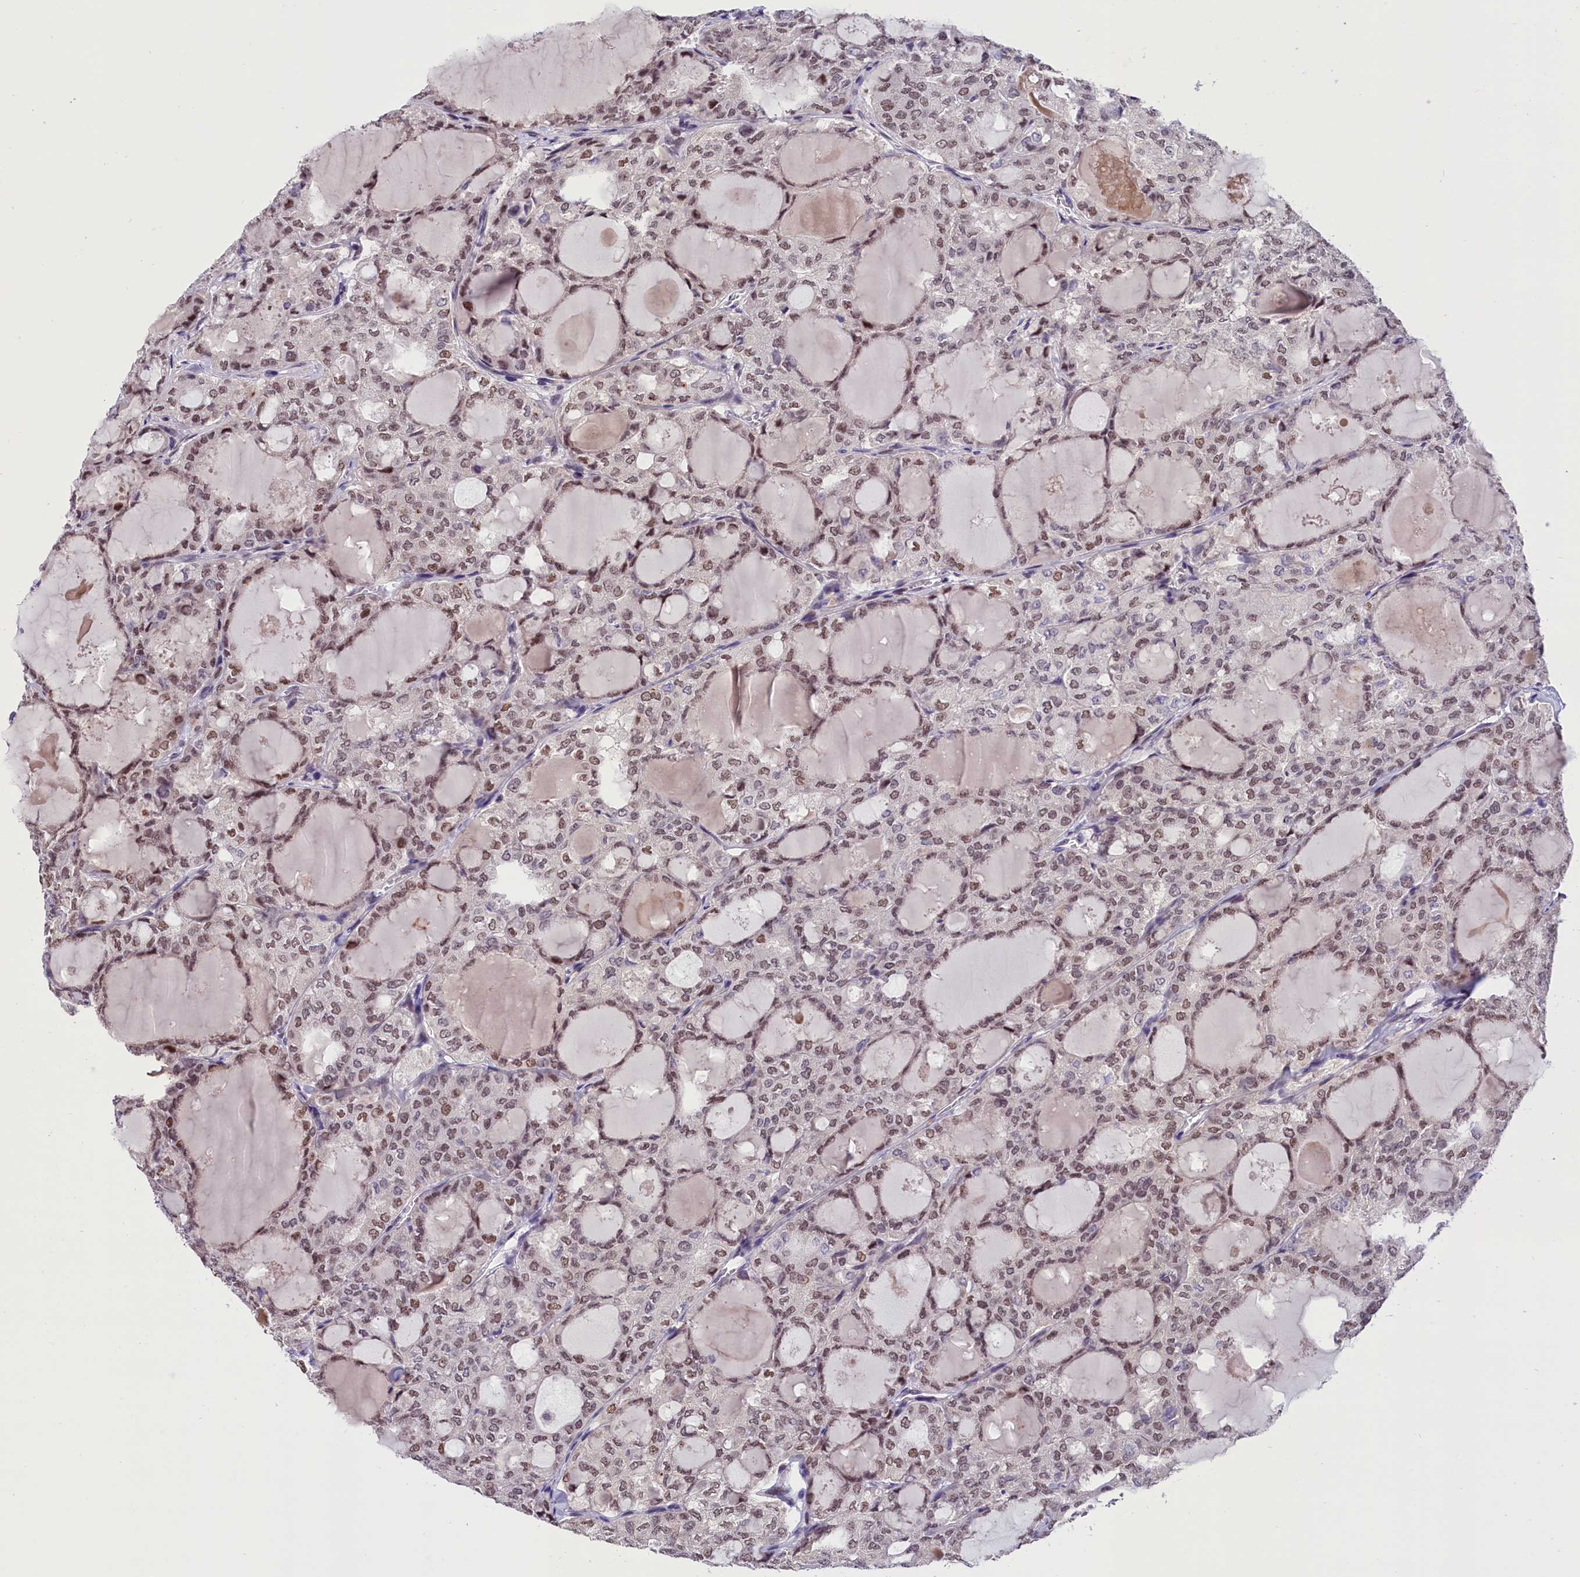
{"staining": {"intensity": "moderate", "quantity": ">75%", "location": "nuclear"}, "tissue": "thyroid cancer", "cell_type": "Tumor cells", "image_type": "cancer", "snomed": [{"axis": "morphology", "description": "Follicular adenoma carcinoma, NOS"}, {"axis": "topography", "description": "Thyroid gland"}], "caption": "Approximately >75% of tumor cells in thyroid follicular adenoma carcinoma demonstrate moderate nuclear protein staining as visualized by brown immunohistochemical staining.", "gene": "CDYL2", "patient": {"sex": "male", "age": 75}}